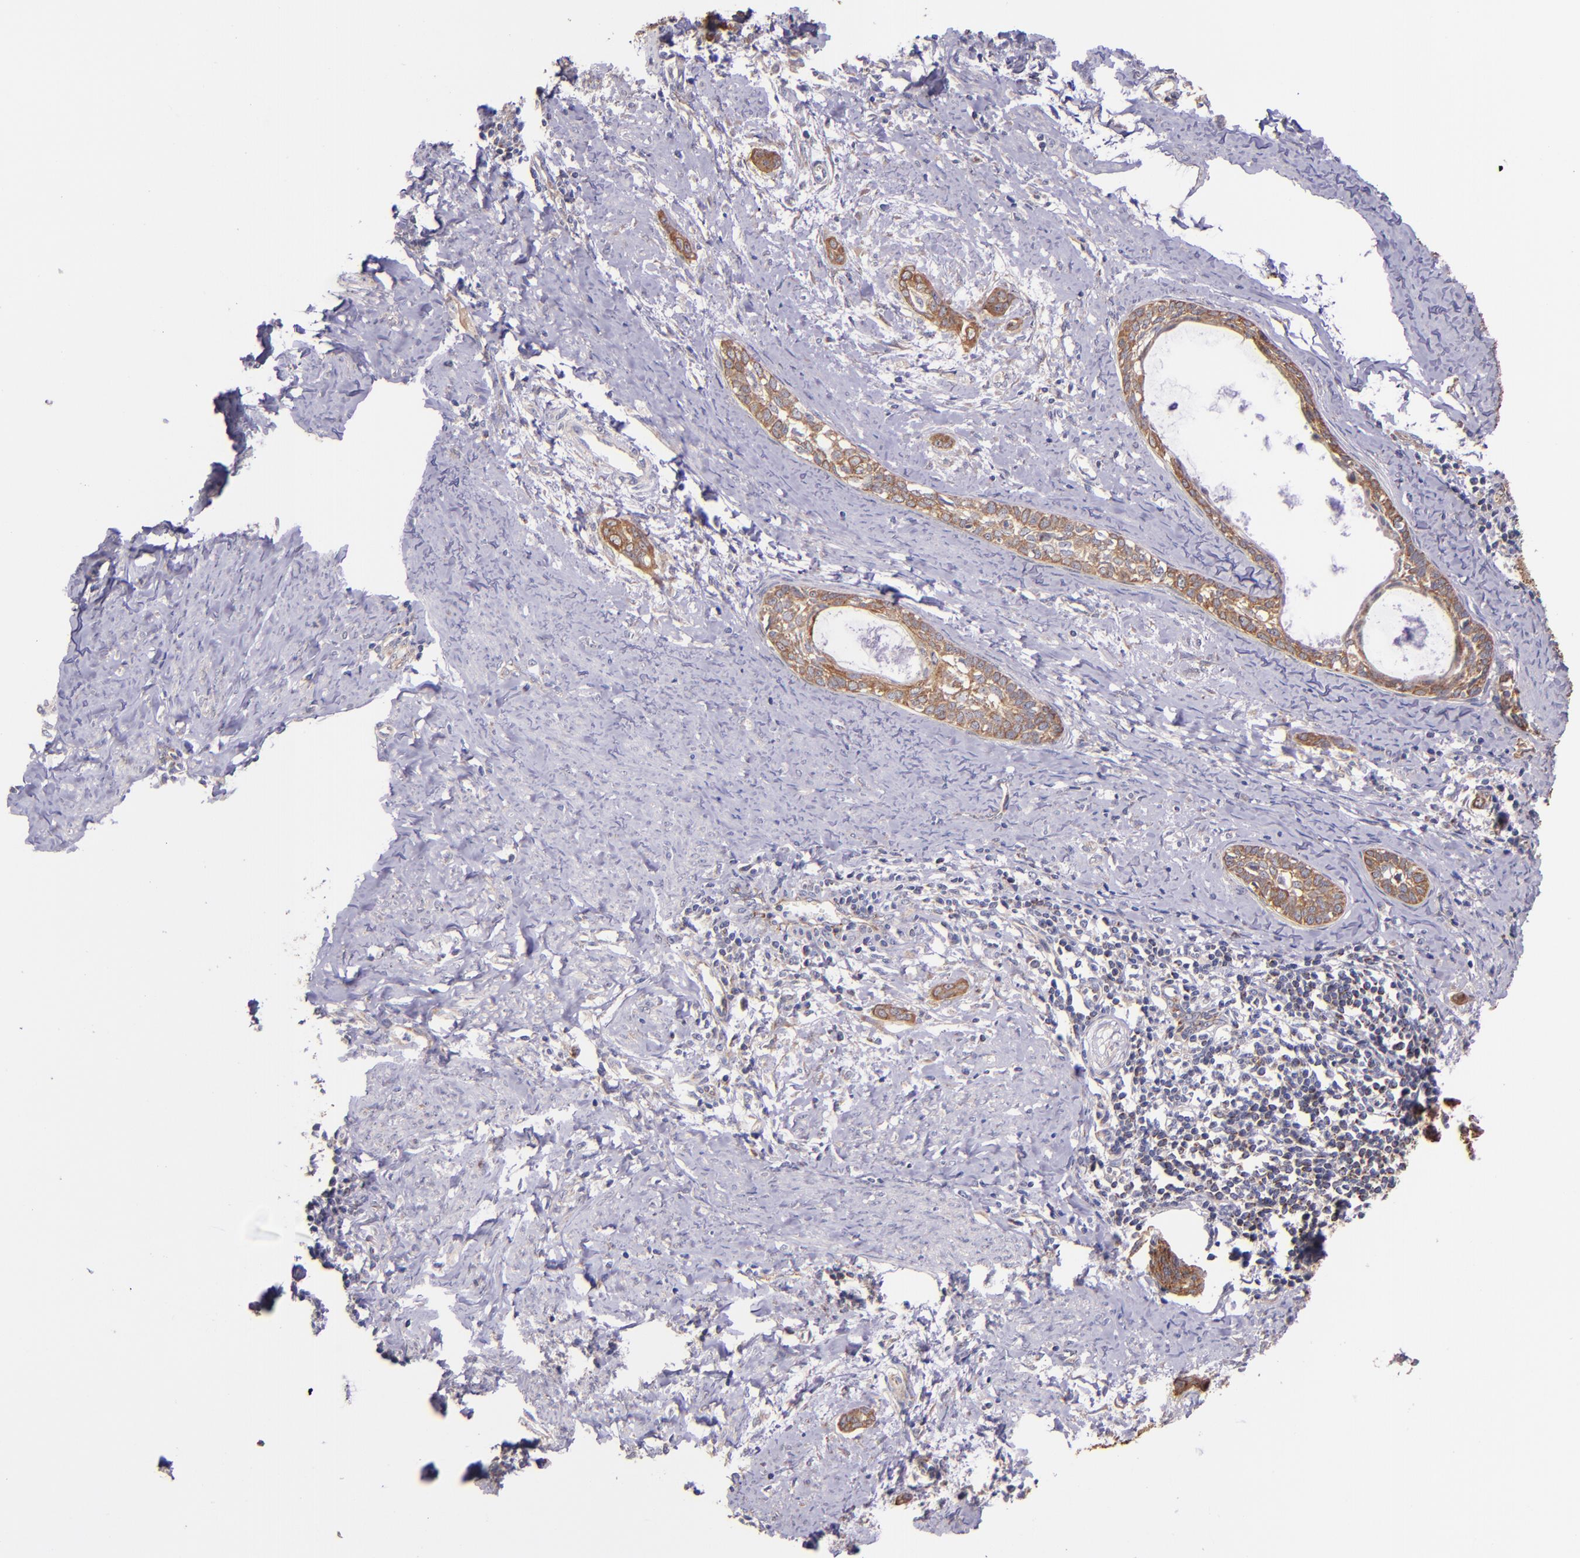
{"staining": {"intensity": "moderate", "quantity": ">75%", "location": "cytoplasmic/membranous"}, "tissue": "cervical cancer", "cell_type": "Tumor cells", "image_type": "cancer", "snomed": [{"axis": "morphology", "description": "Squamous cell carcinoma, NOS"}, {"axis": "topography", "description": "Cervix"}], "caption": "Human cervical cancer stained for a protein (brown) exhibits moderate cytoplasmic/membranous positive expression in about >75% of tumor cells.", "gene": "SHC1", "patient": {"sex": "female", "age": 33}}